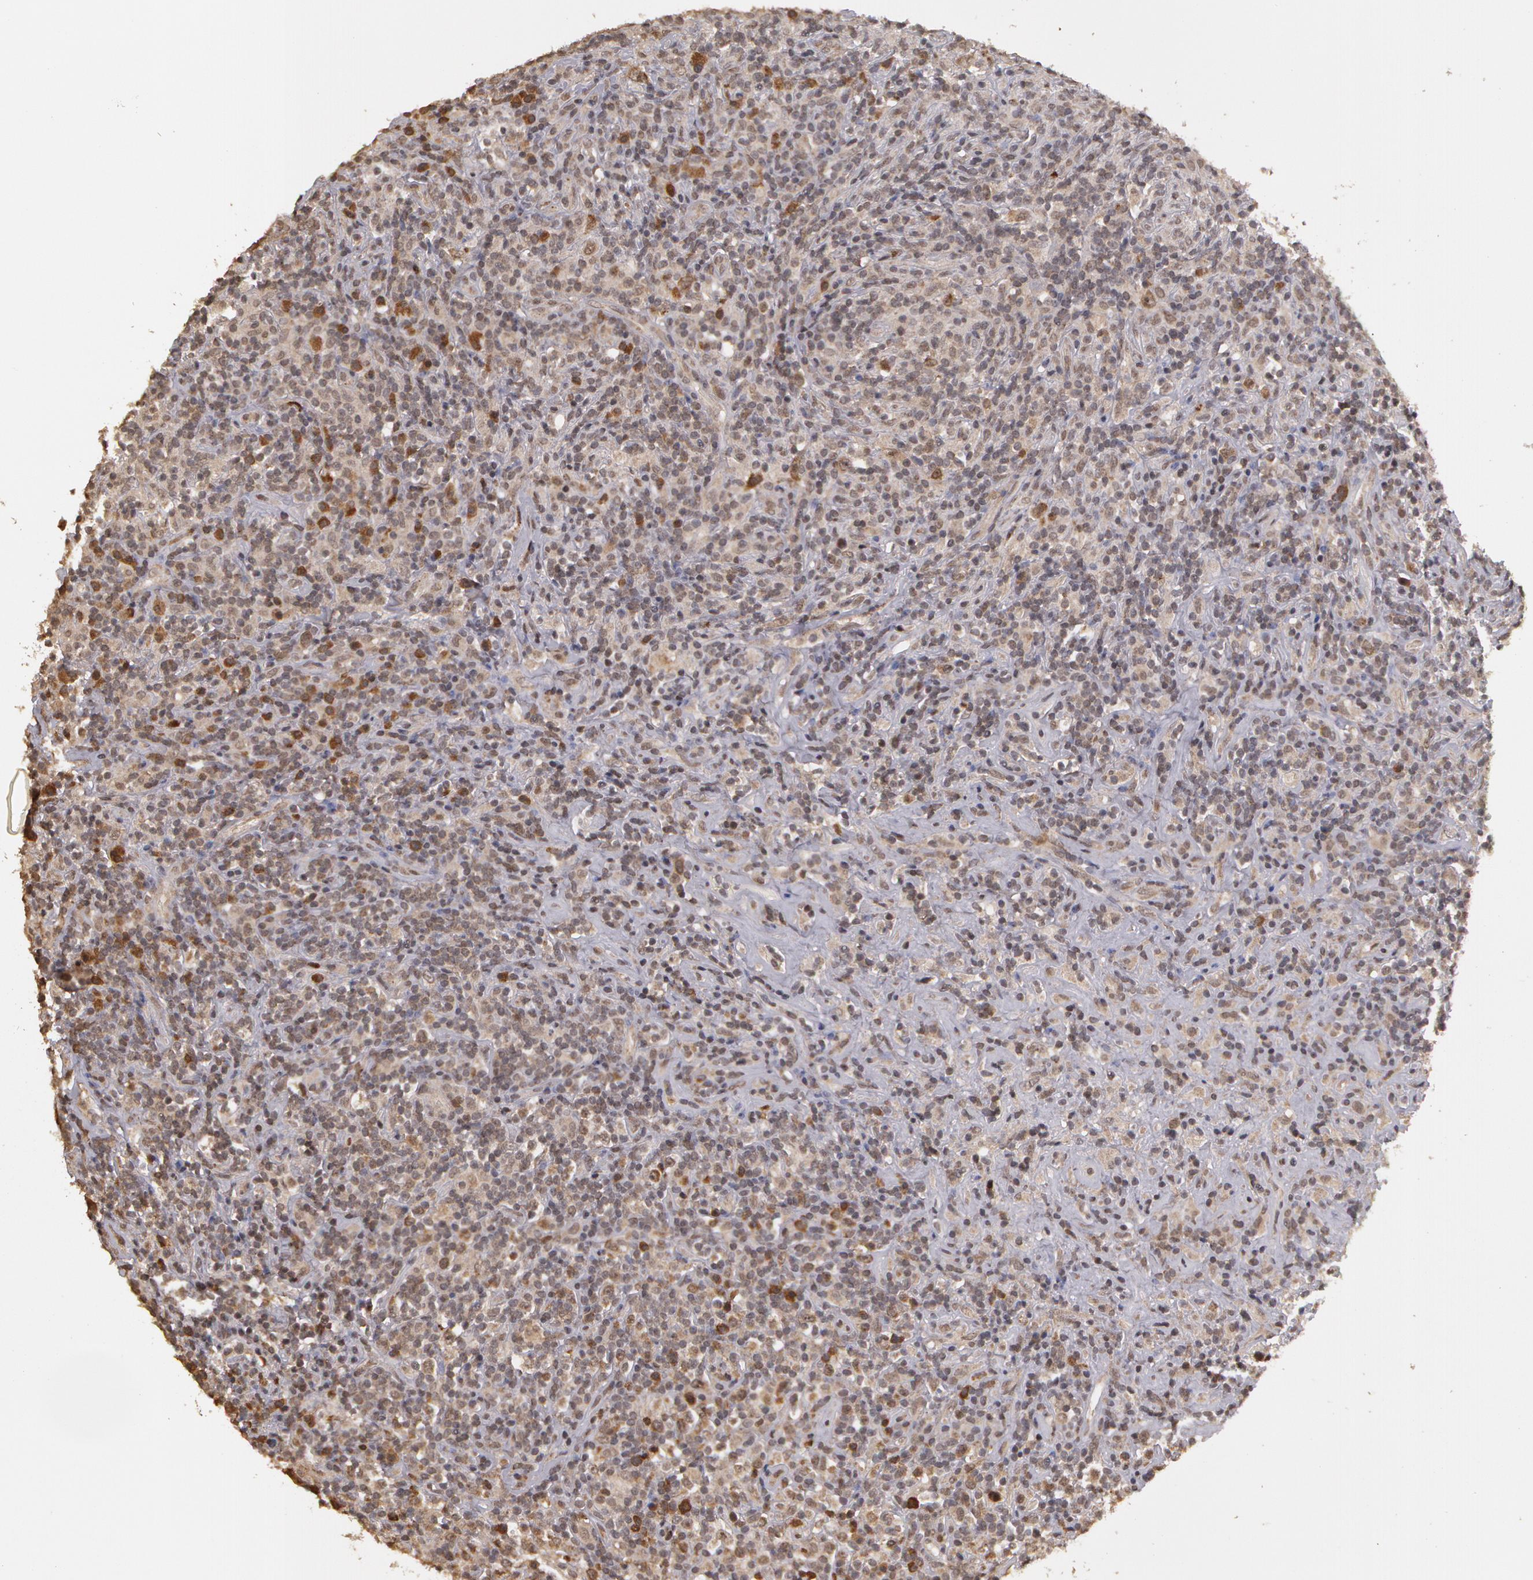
{"staining": {"intensity": "strong", "quantity": "25%-75%", "location": "cytoplasmic/membranous"}, "tissue": "lymphoma", "cell_type": "Tumor cells", "image_type": "cancer", "snomed": [{"axis": "morphology", "description": "Hodgkin's disease, NOS"}, {"axis": "topography", "description": "Lymph node"}], "caption": "Lymphoma tissue demonstrates strong cytoplasmic/membranous positivity in approximately 25%-75% of tumor cells", "gene": "GLIS1", "patient": {"sex": "male", "age": 46}}